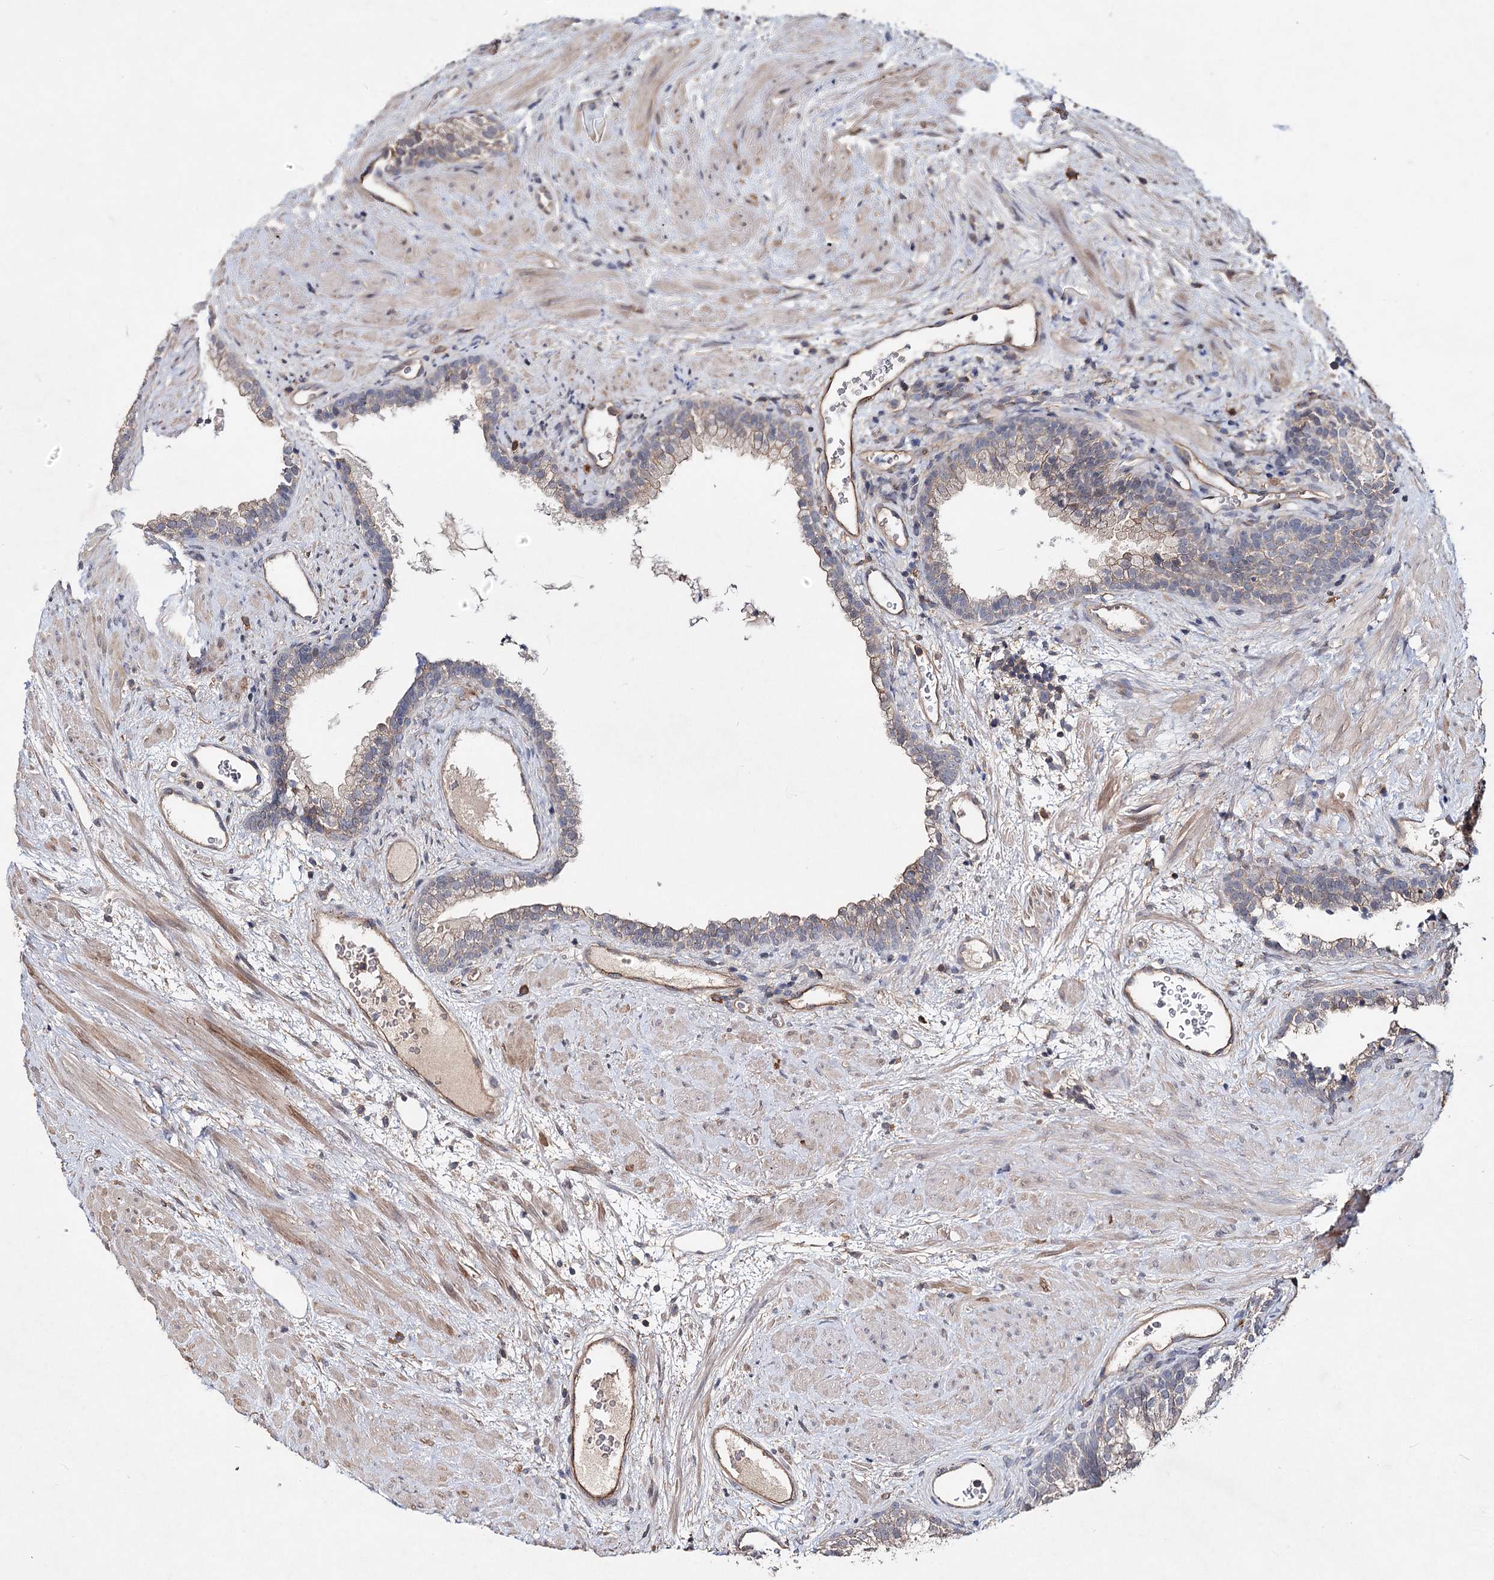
{"staining": {"intensity": "weak", "quantity": "<25%", "location": "cytoplasmic/membranous"}, "tissue": "prostate", "cell_type": "Glandular cells", "image_type": "normal", "snomed": [{"axis": "morphology", "description": "Normal tissue, NOS"}, {"axis": "topography", "description": "Prostate"}], "caption": "An immunohistochemistry image of benign prostate is shown. There is no staining in glandular cells of prostate. (DAB (3,3'-diaminobenzidine) IHC with hematoxylin counter stain).", "gene": "TMEM218", "patient": {"sex": "male", "age": 76}}